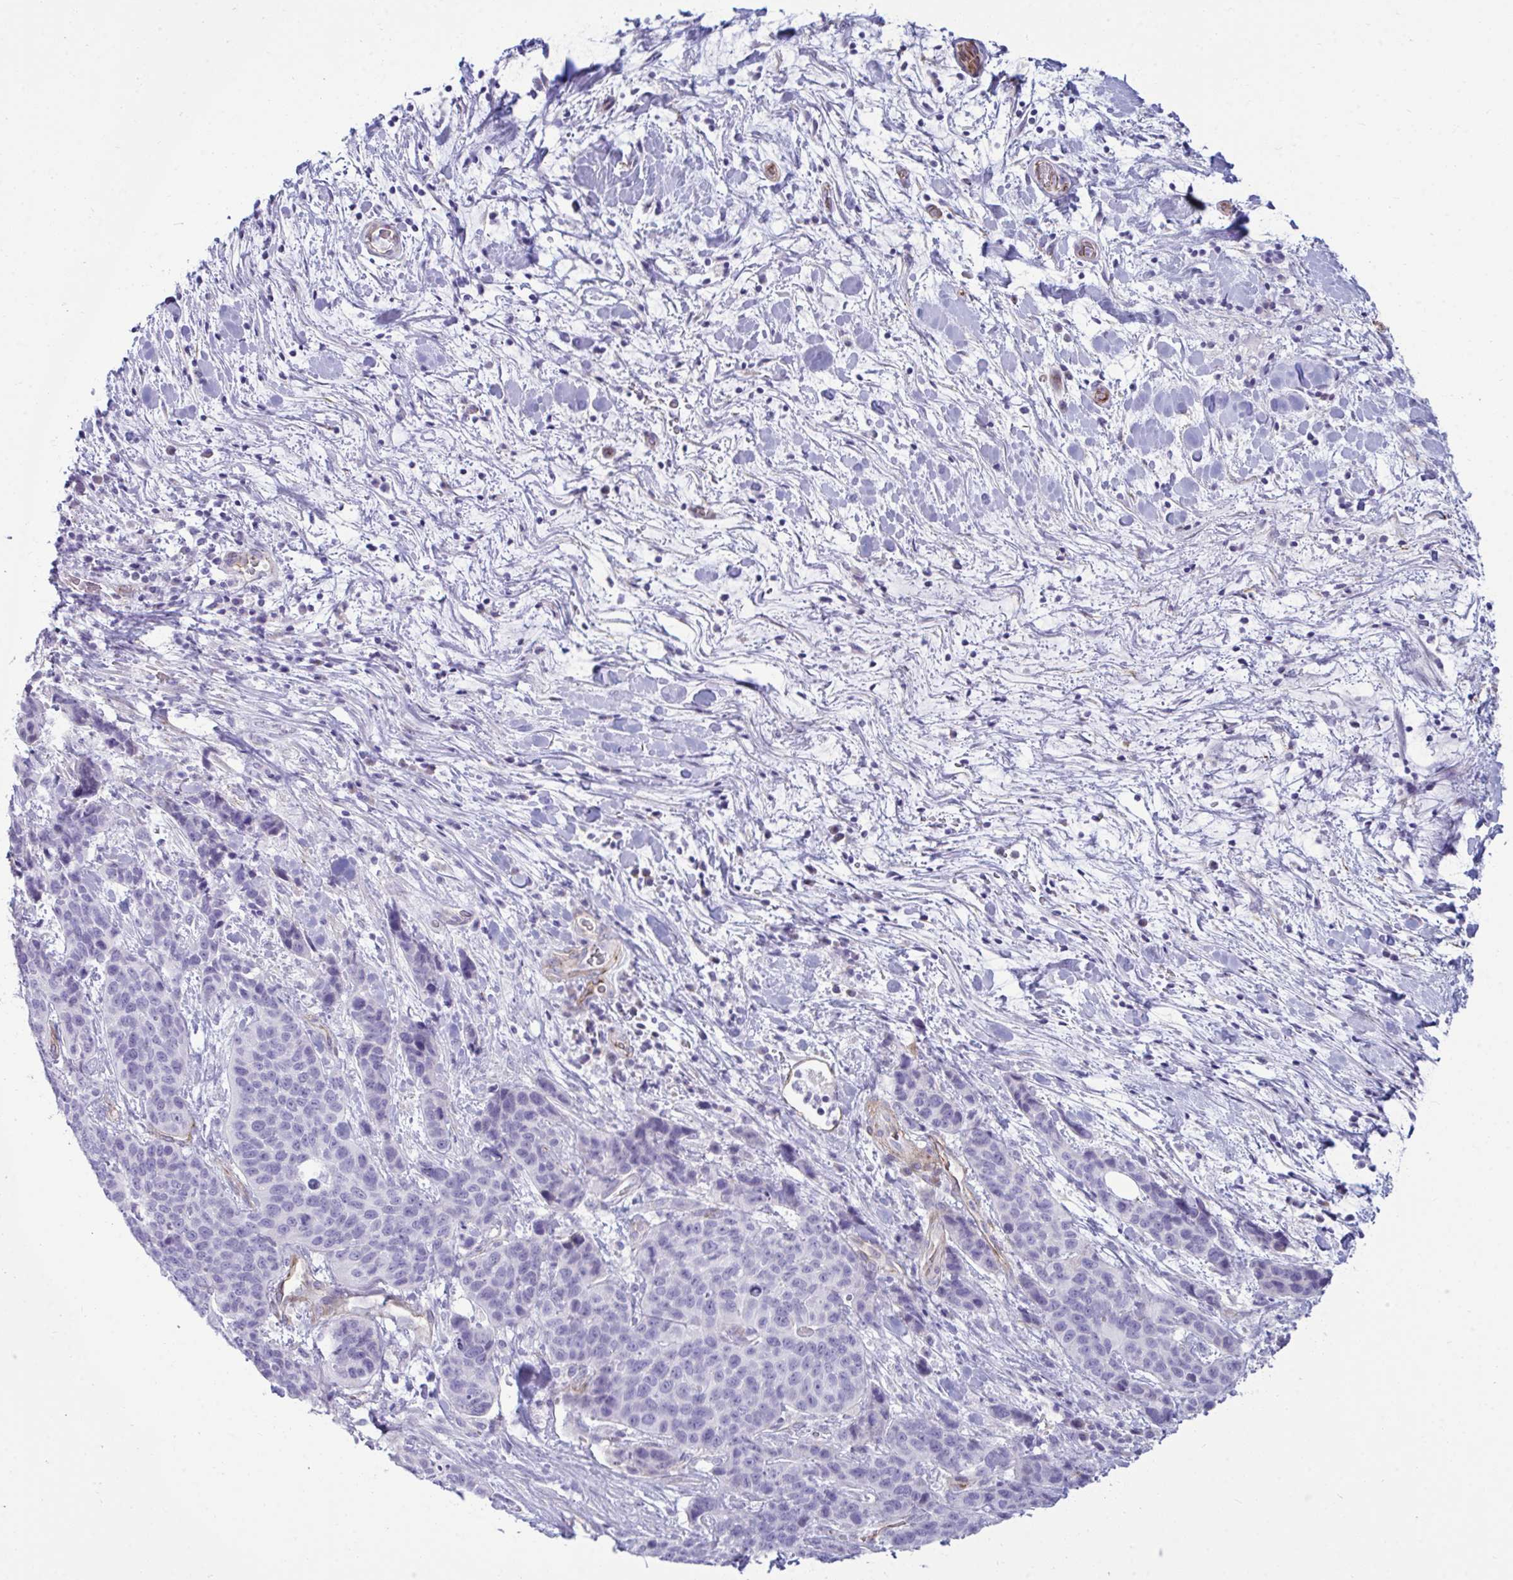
{"staining": {"intensity": "negative", "quantity": "none", "location": "none"}, "tissue": "lung cancer", "cell_type": "Tumor cells", "image_type": "cancer", "snomed": [{"axis": "morphology", "description": "Squamous cell carcinoma, NOS"}, {"axis": "topography", "description": "Lung"}], "caption": "An image of human squamous cell carcinoma (lung) is negative for staining in tumor cells.", "gene": "UBL3", "patient": {"sex": "male", "age": 62}}